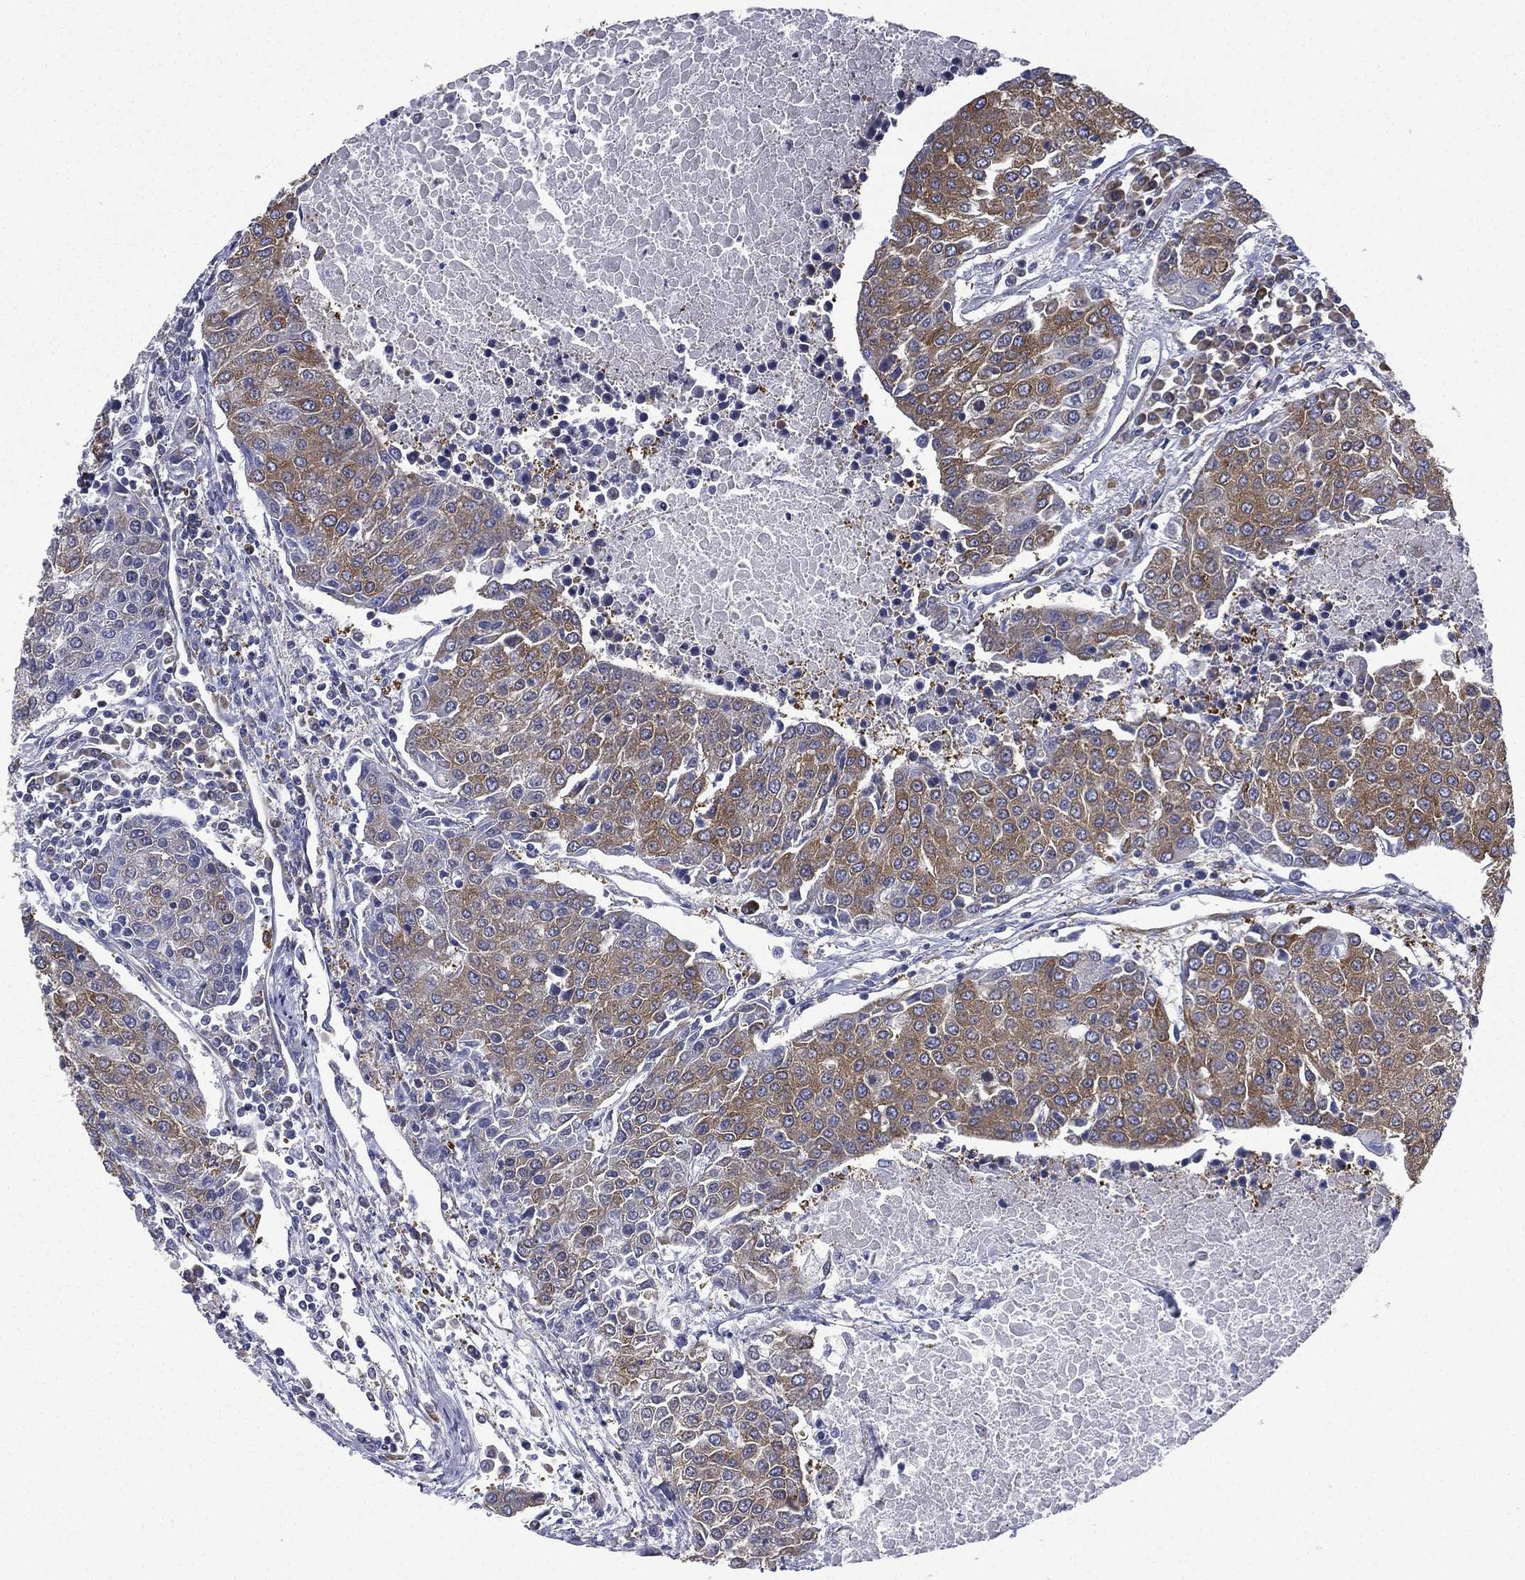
{"staining": {"intensity": "moderate", "quantity": "25%-75%", "location": "cytoplasmic/membranous"}, "tissue": "urothelial cancer", "cell_type": "Tumor cells", "image_type": "cancer", "snomed": [{"axis": "morphology", "description": "Urothelial carcinoma, High grade"}, {"axis": "topography", "description": "Urinary bladder"}], "caption": "Immunohistochemical staining of urothelial cancer shows moderate cytoplasmic/membranous protein staining in about 25%-75% of tumor cells.", "gene": "FARSA", "patient": {"sex": "female", "age": 85}}